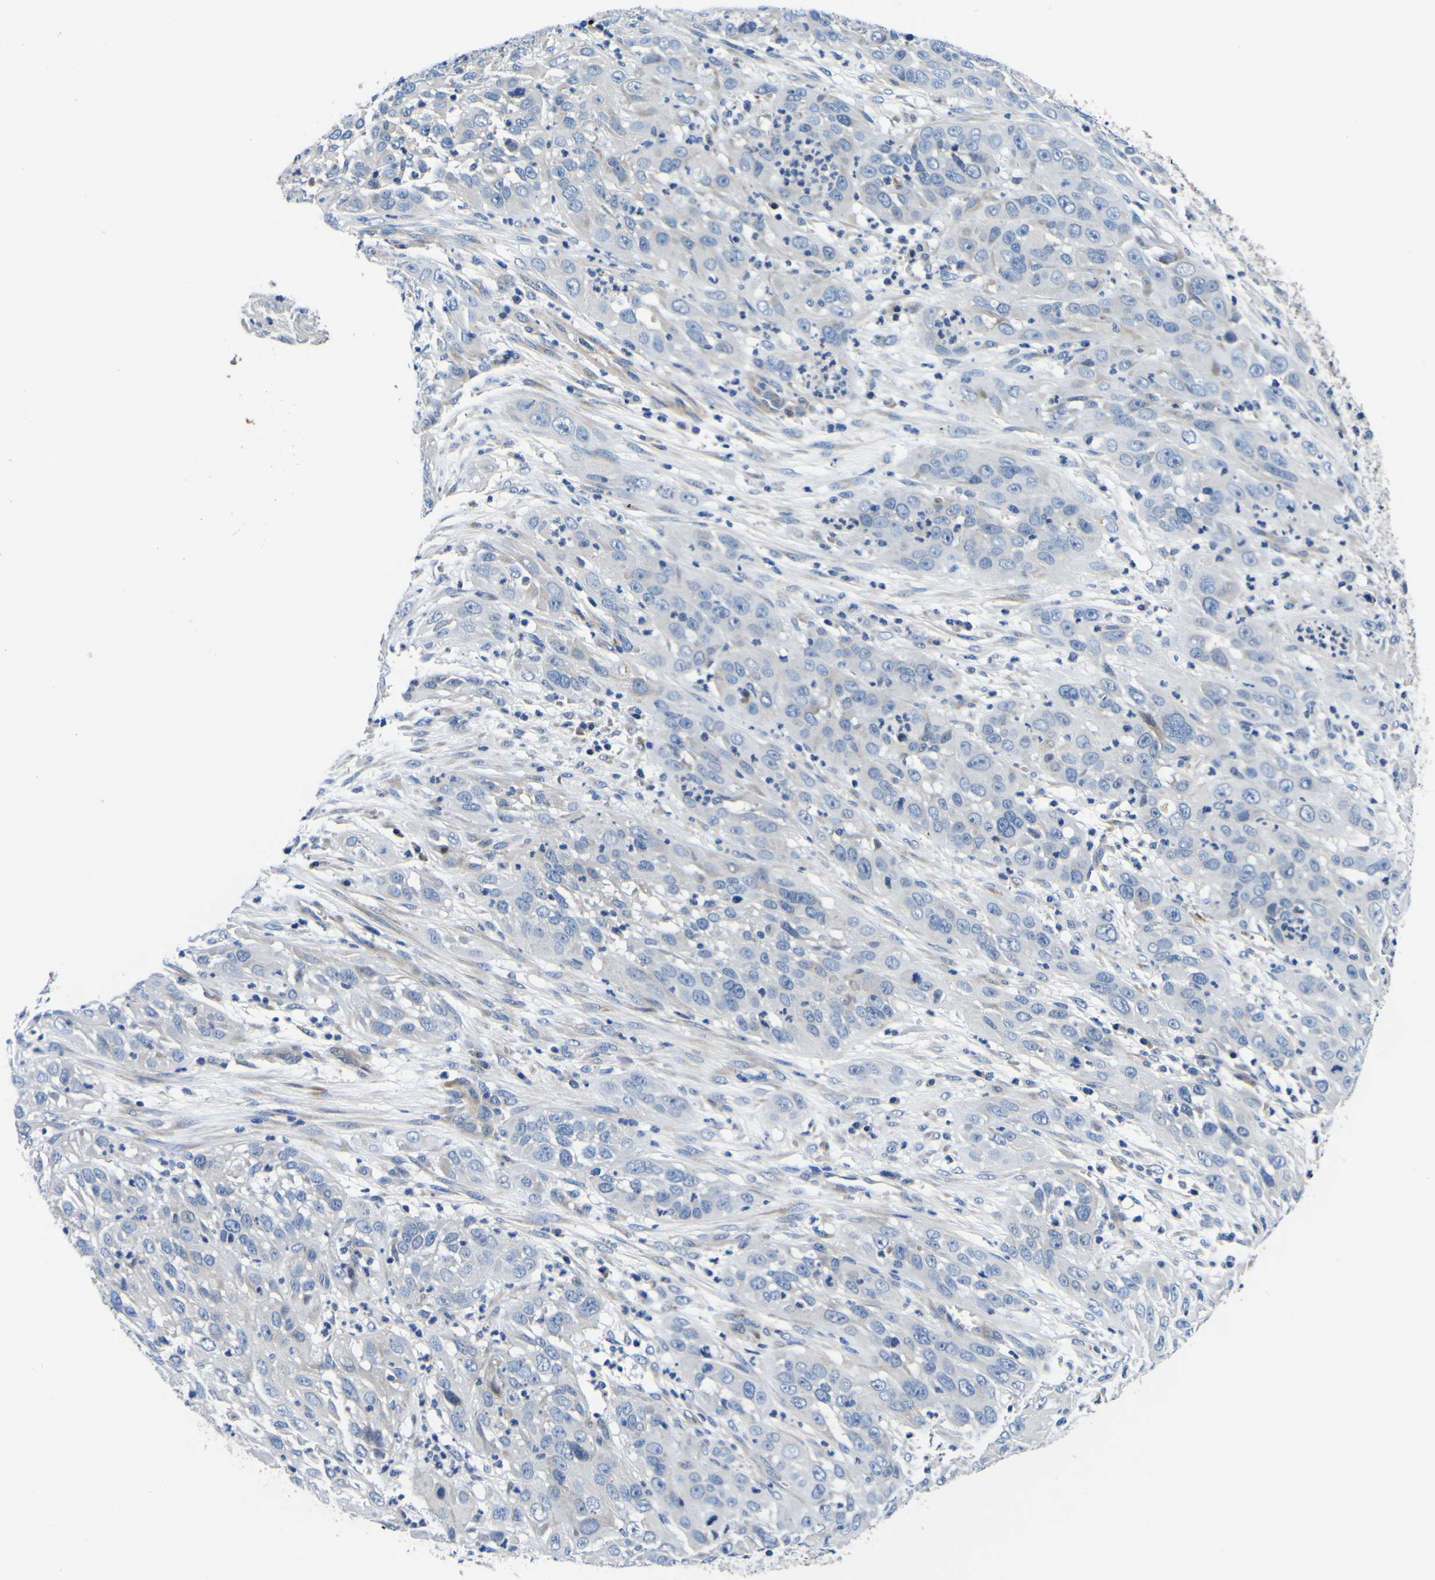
{"staining": {"intensity": "negative", "quantity": "none", "location": "none"}, "tissue": "cervical cancer", "cell_type": "Tumor cells", "image_type": "cancer", "snomed": [{"axis": "morphology", "description": "Squamous cell carcinoma, NOS"}, {"axis": "topography", "description": "Cervix"}], "caption": "Immunohistochemistry of cervical squamous cell carcinoma exhibits no expression in tumor cells. The staining is performed using DAB (3,3'-diaminobenzidine) brown chromogen with nuclei counter-stained in using hematoxylin.", "gene": "AGAP3", "patient": {"sex": "female", "age": 32}}